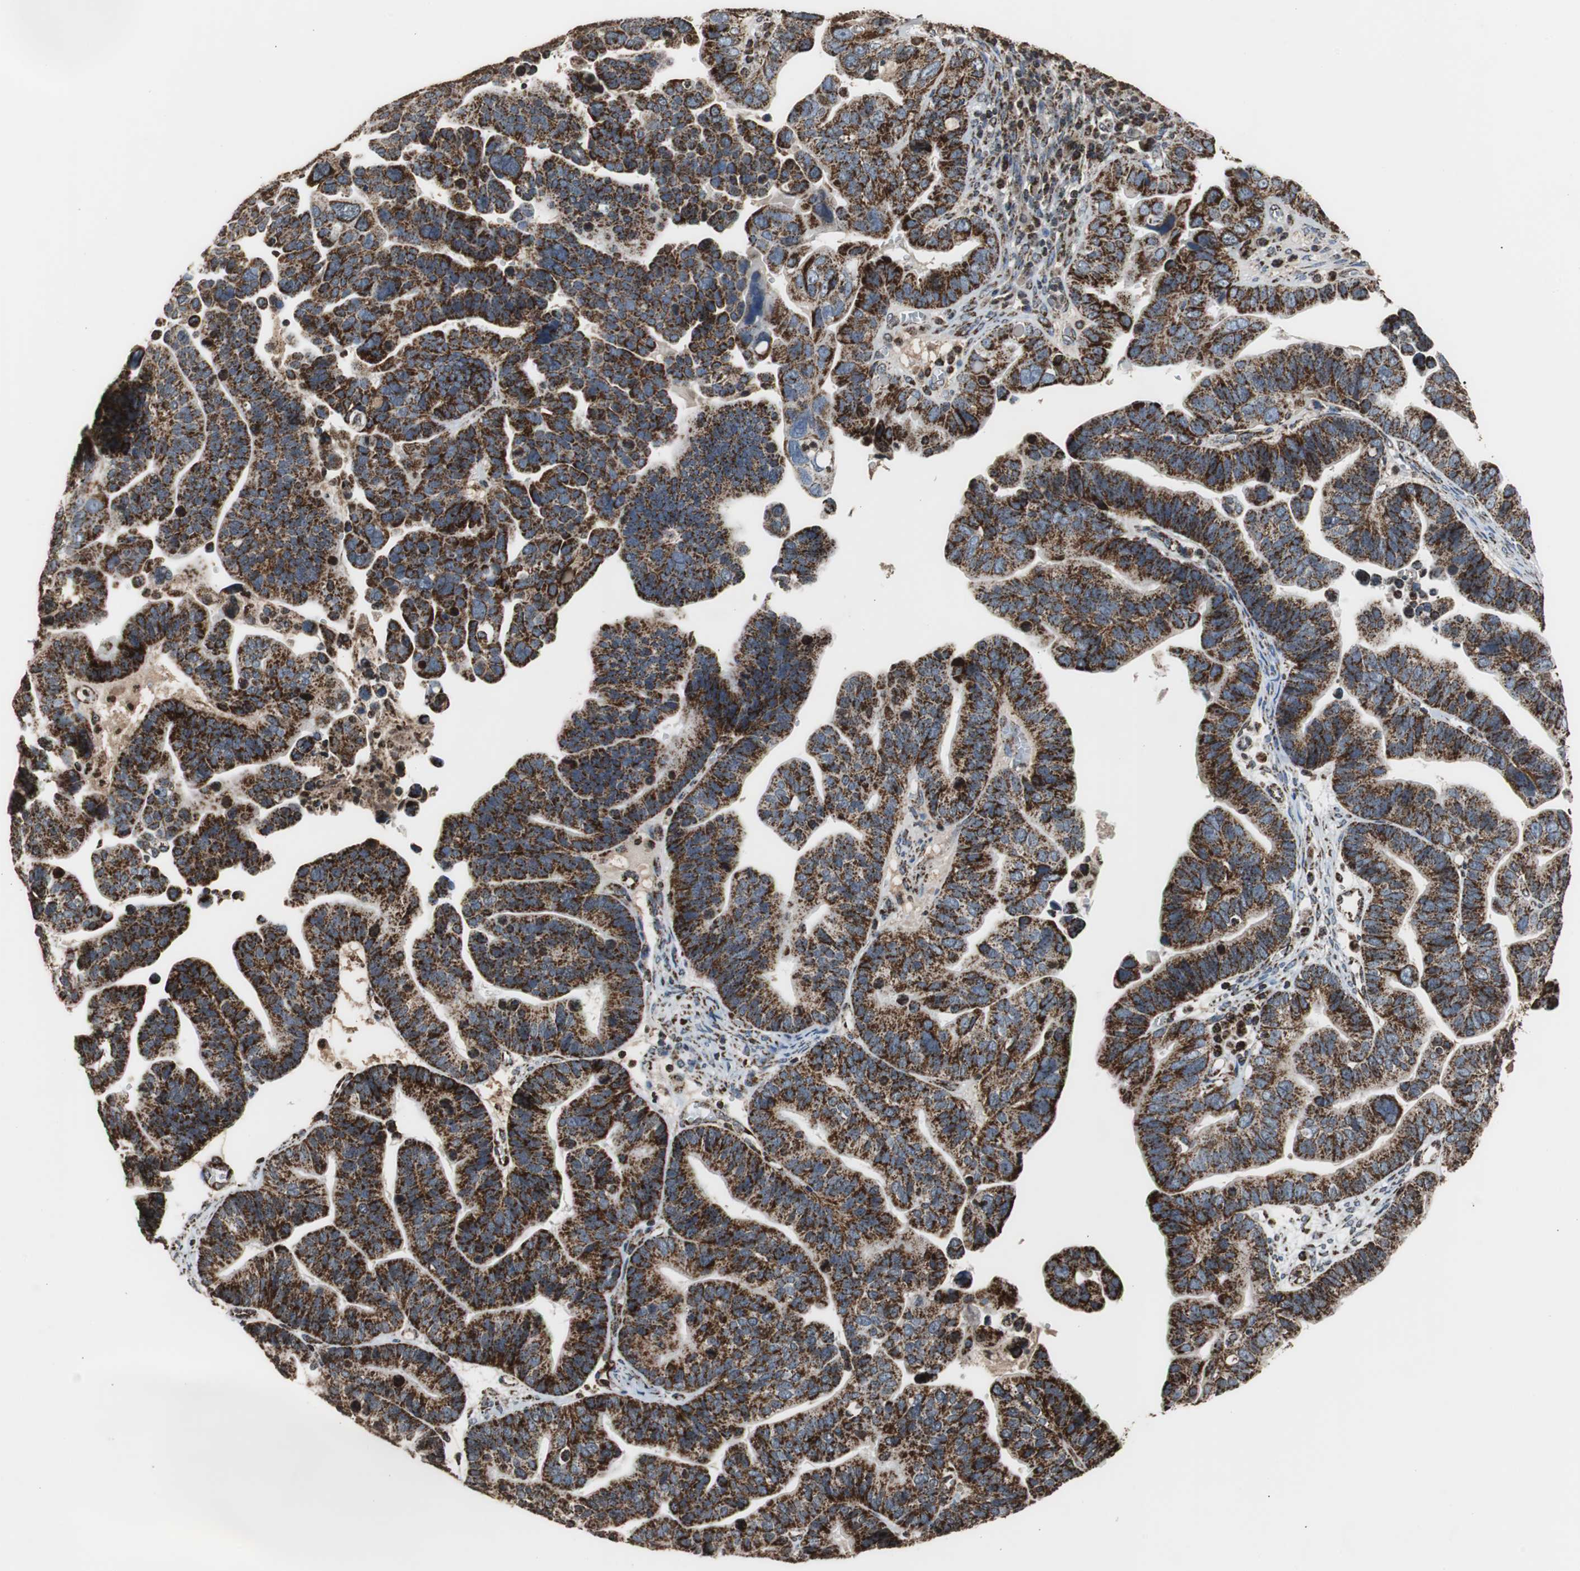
{"staining": {"intensity": "strong", "quantity": ">75%", "location": "cytoplasmic/membranous"}, "tissue": "ovarian cancer", "cell_type": "Tumor cells", "image_type": "cancer", "snomed": [{"axis": "morphology", "description": "Cystadenocarcinoma, serous, NOS"}, {"axis": "topography", "description": "Ovary"}], "caption": "This micrograph demonstrates immunohistochemistry (IHC) staining of human ovarian cancer, with high strong cytoplasmic/membranous positivity in about >75% of tumor cells.", "gene": "HSPA9", "patient": {"sex": "female", "age": 56}}